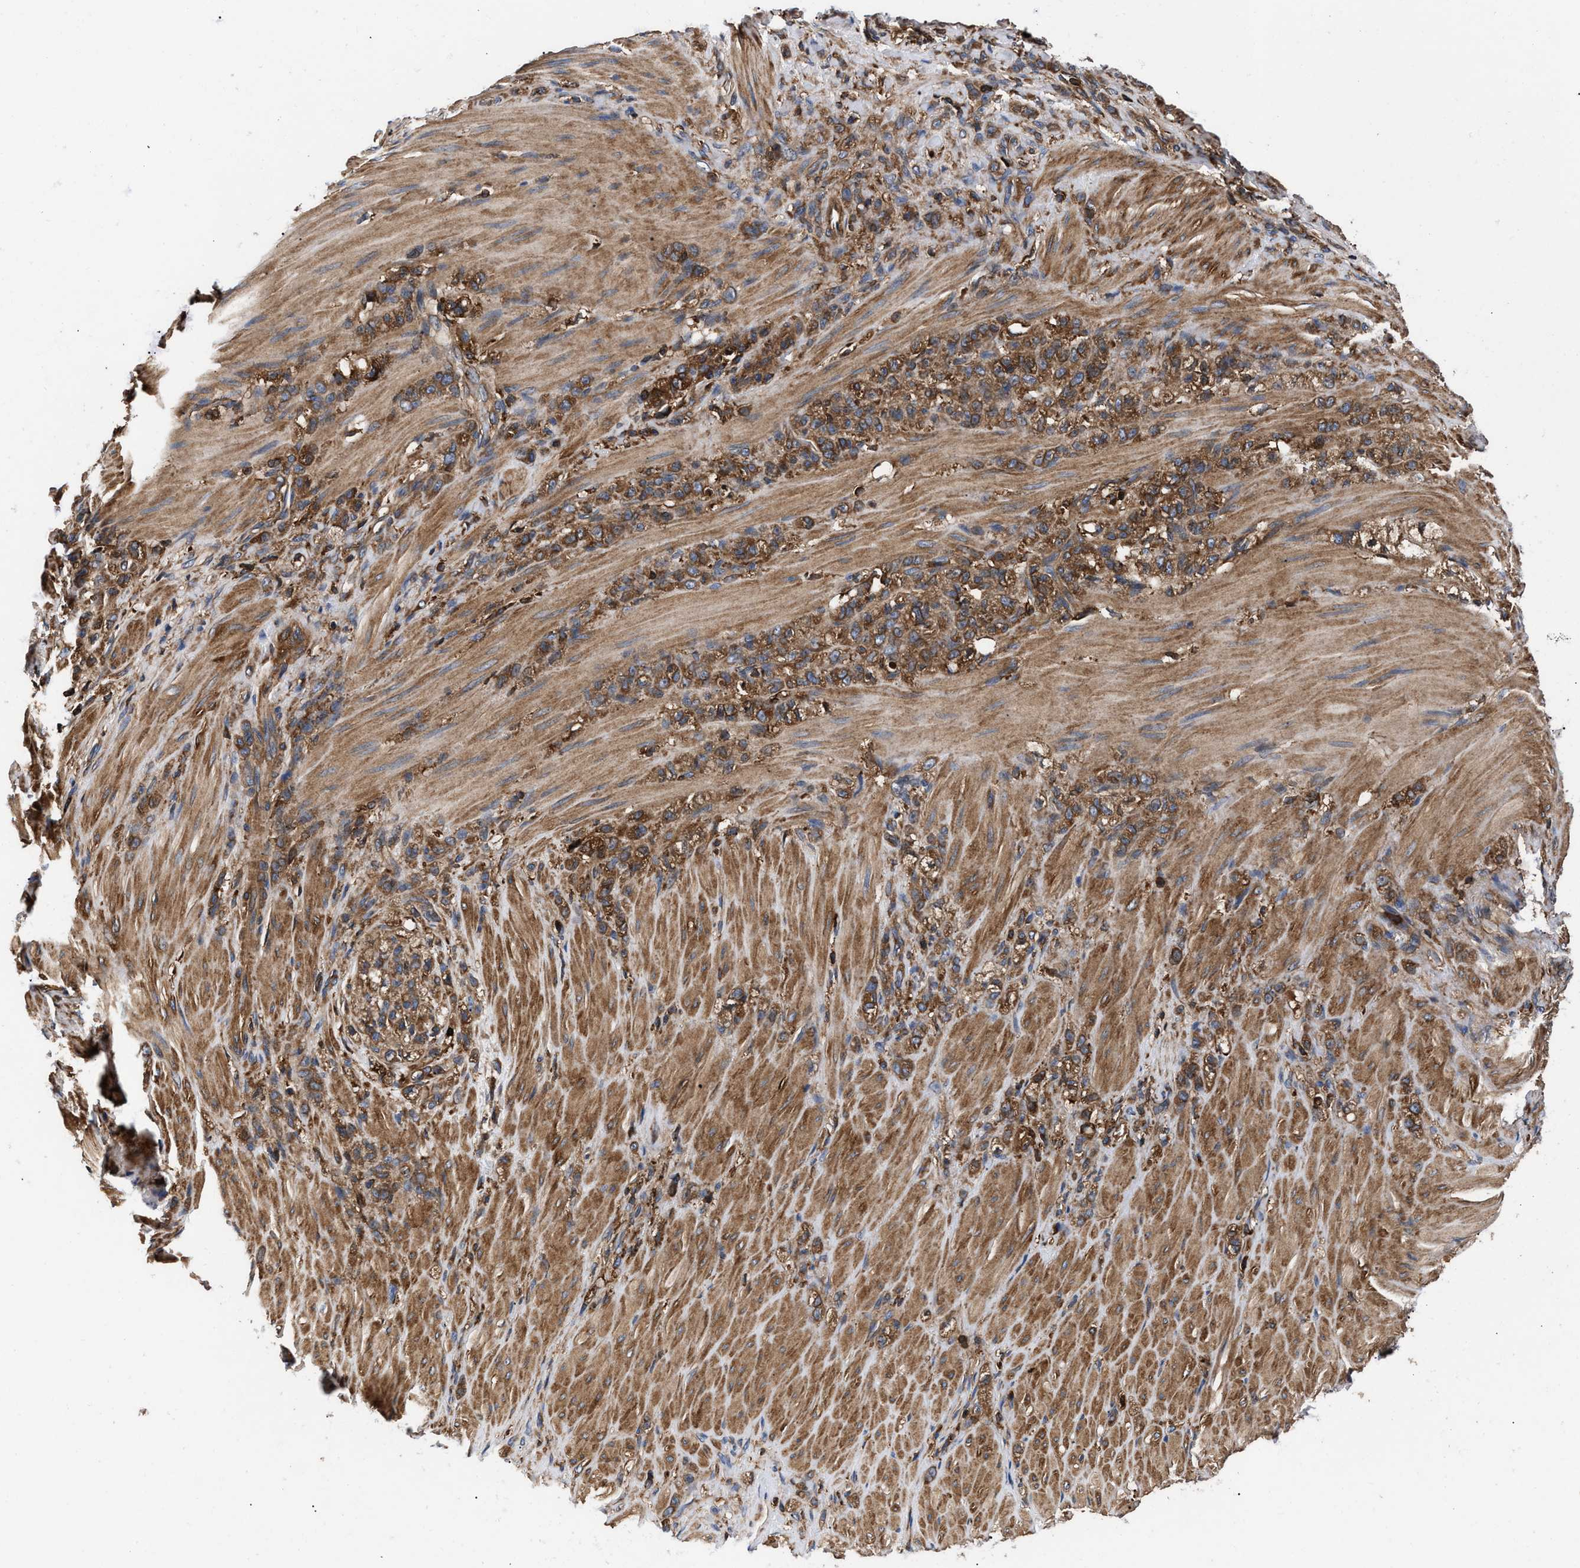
{"staining": {"intensity": "moderate", "quantity": ">75%", "location": "cytoplasmic/membranous"}, "tissue": "stomach cancer", "cell_type": "Tumor cells", "image_type": "cancer", "snomed": [{"axis": "morphology", "description": "Normal tissue, NOS"}, {"axis": "morphology", "description": "Adenocarcinoma, NOS"}, {"axis": "topography", "description": "Stomach"}], "caption": "Stomach adenocarcinoma stained with immunohistochemistry (IHC) shows moderate cytoplasmic/membranous expression in about >75% of tumor cells.", "gene": "KYAT1", "patient": {"sex": "male", "age": 82}}